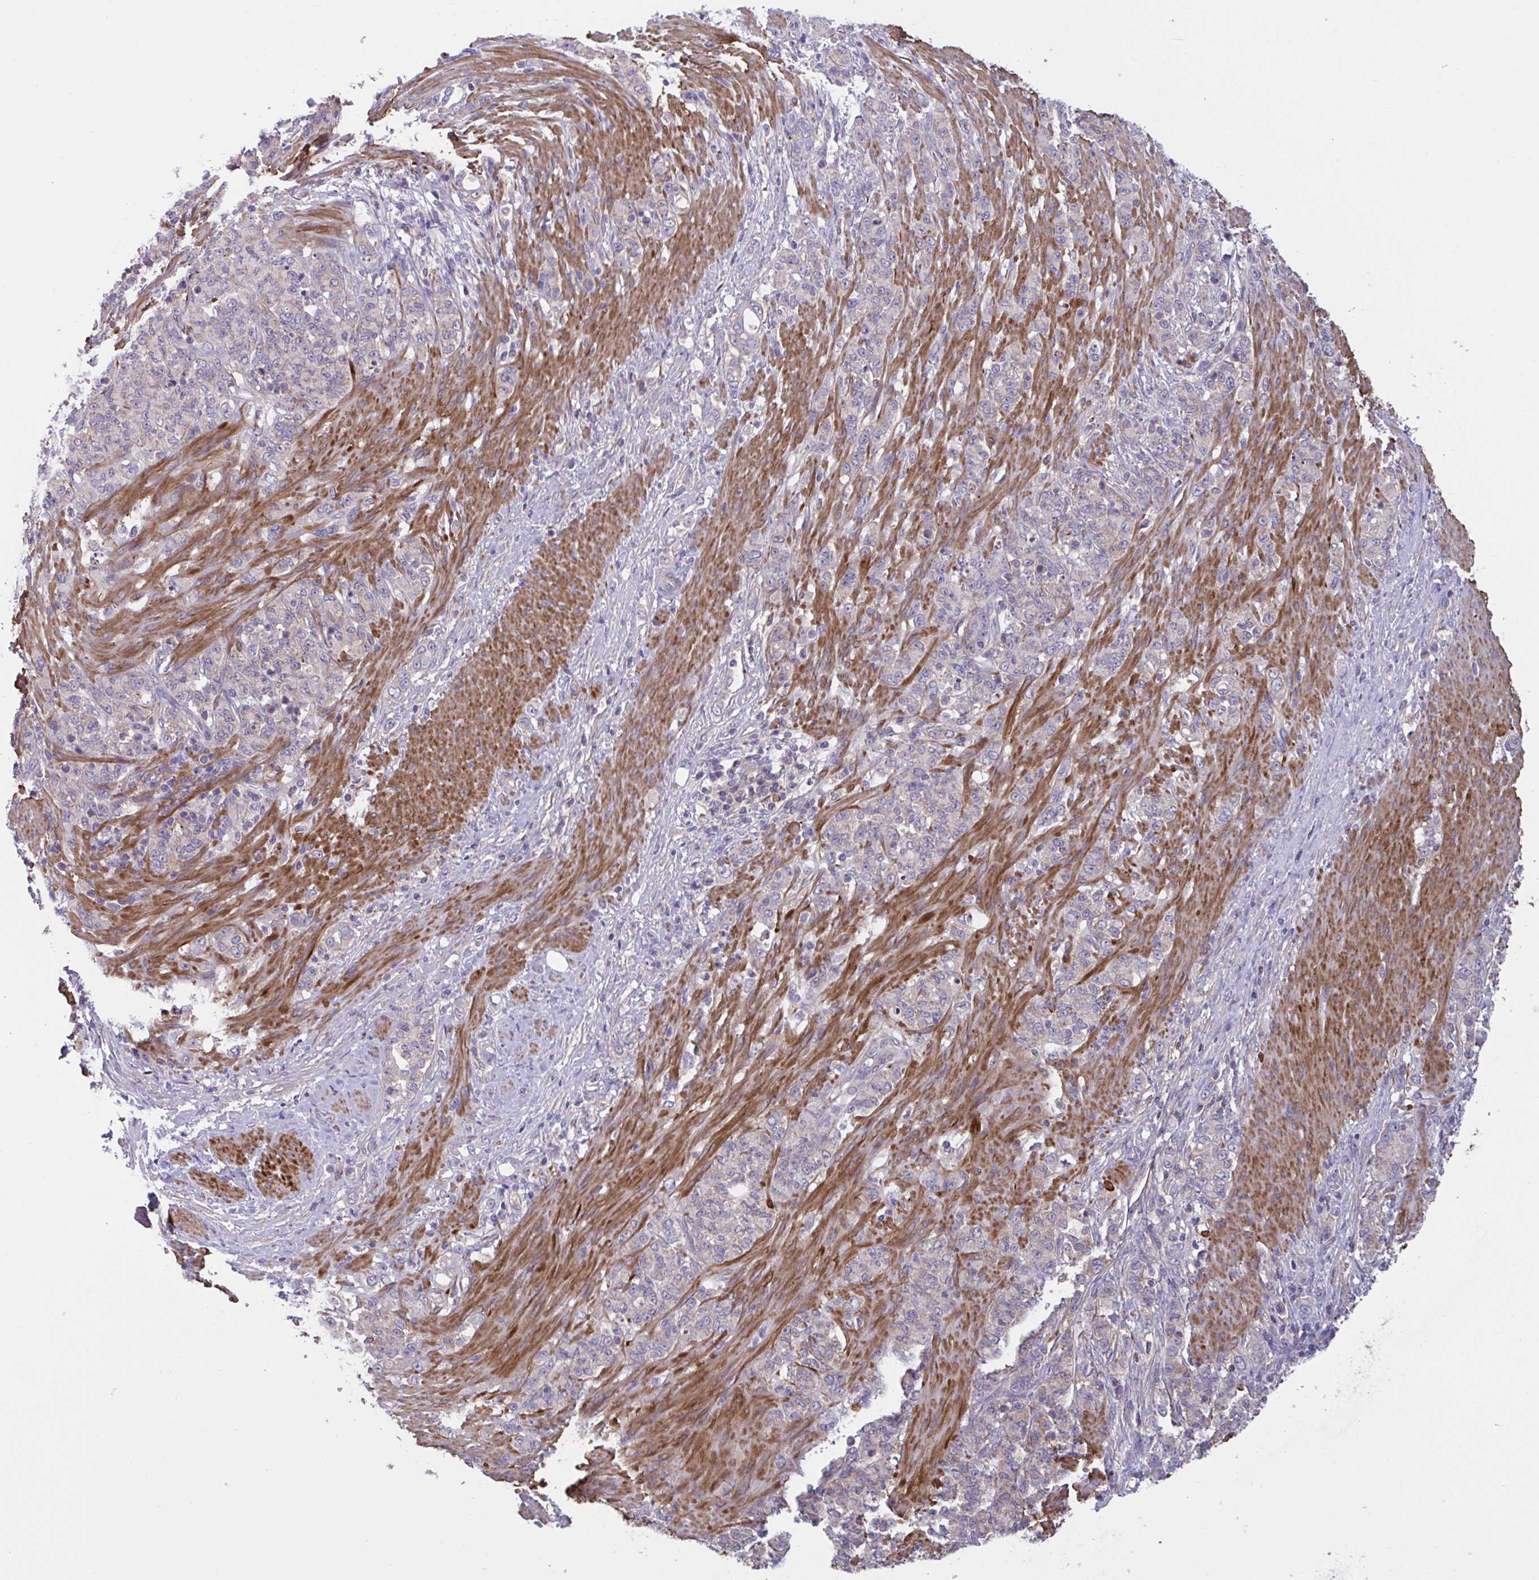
{"staining": {"intensity": "negative", "quantity": "none", "location": "none"}, "tissue": "stomach cancer", "cell_type": "Tumor cells", "image_type": "cancer", "snomed": [{"axis": "morphology", "description": "Adenocarcinoma, NOS"}, {"axis": "topography", "description": "Stomach"}], "caption": "IHC histopathology image of neoplastic tissue: stomach adenocarcinoma stained with DAB displays no significant protein positivity in tumor cells.", "gene": "WNT9B", "patient": {"sex": "female", "age": 79}}